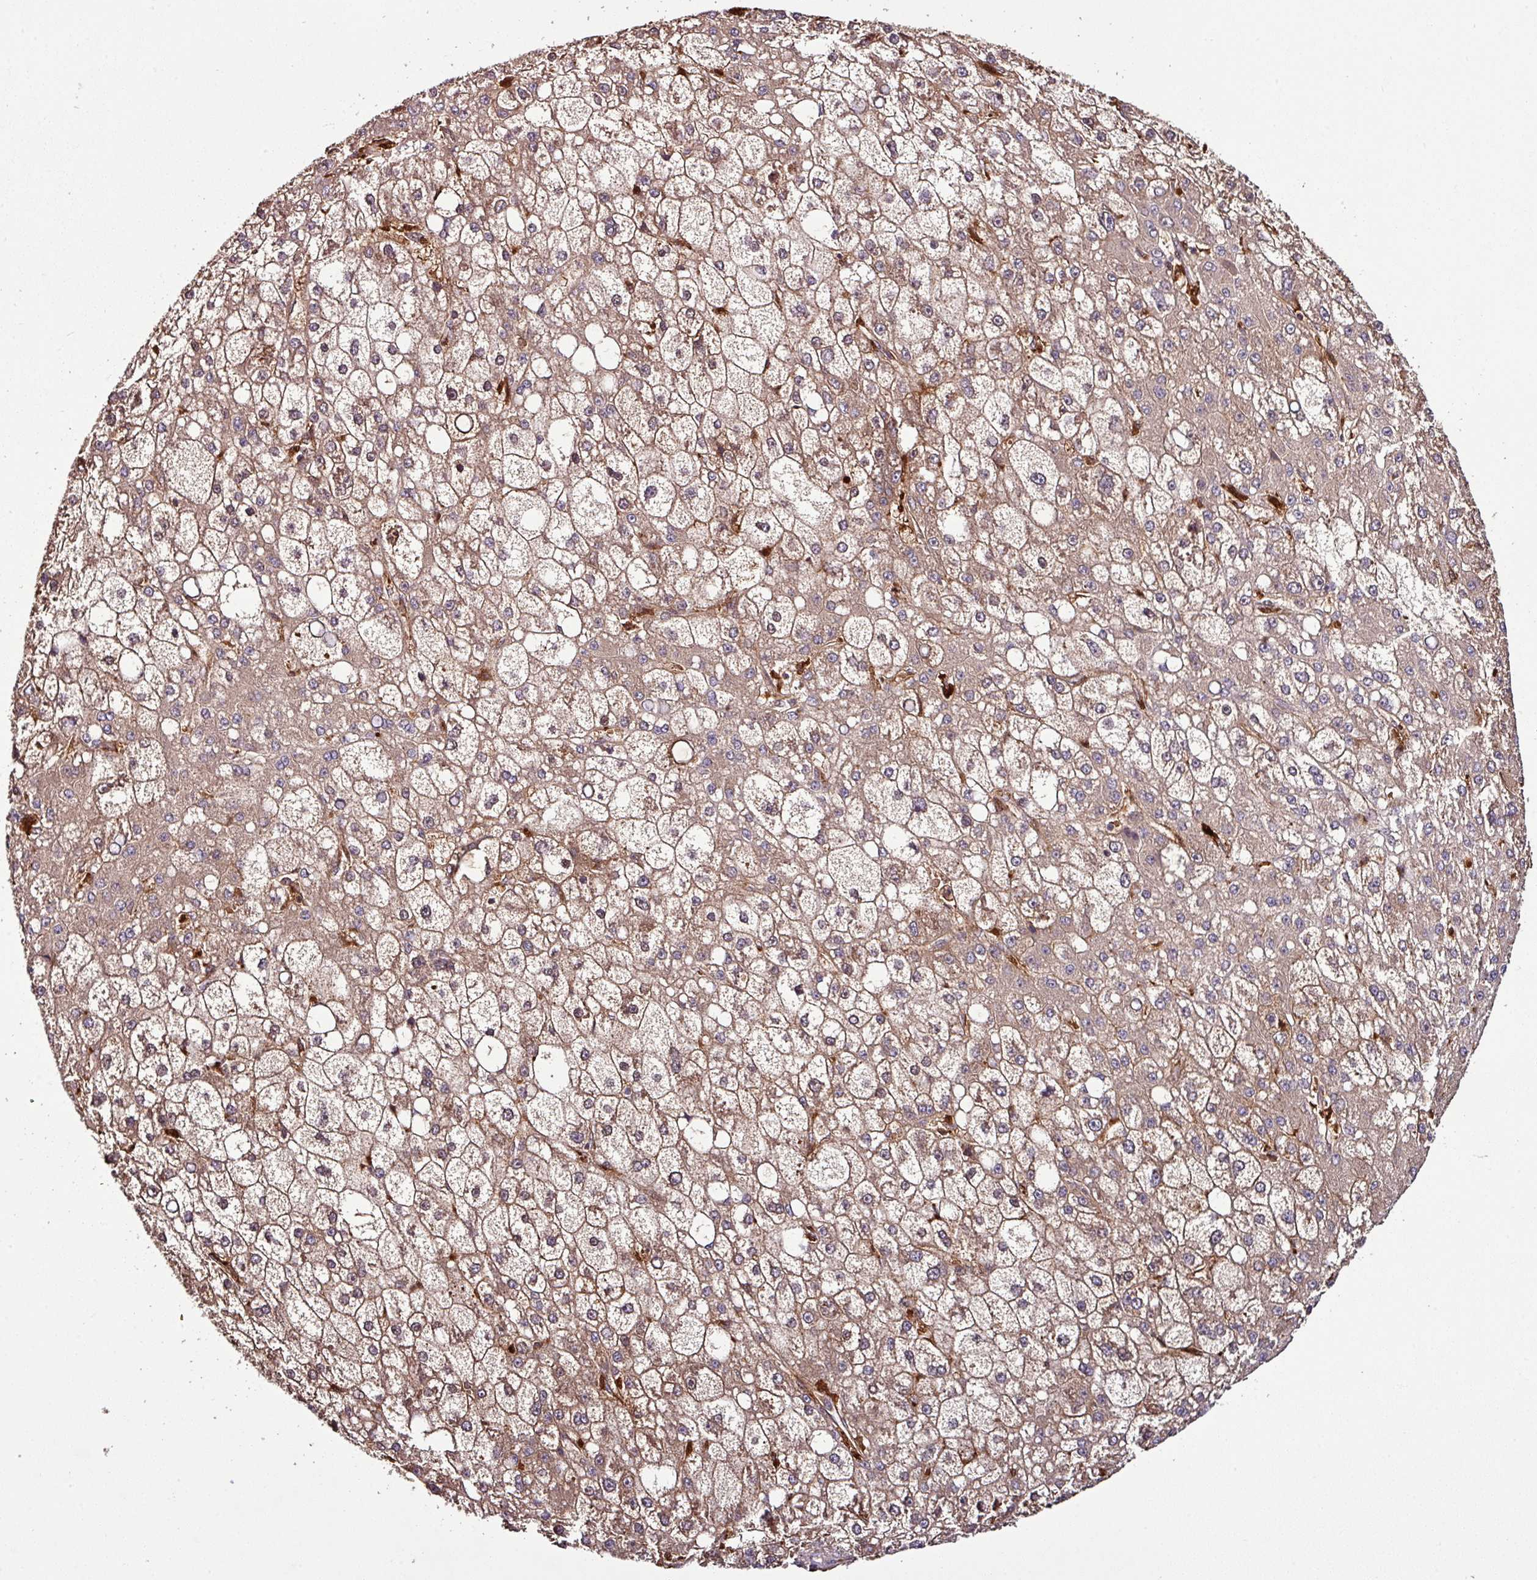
{"staining": {"intensity": "moderate", "quantity": ">75%", "location": "cytoplasmic/membranous"}, "tissue": "liver cancer", "cell_type": "Tumor cells", "image_type": "cancer", "snomed": [{"axis": "morphology", "description": "Carcinoma, Hepatocellular, NOS"}, {"axis": "topography", "description": "Liver"}], "caption": "Brown immunohistochemical staining in liver cancer exhibits moderate cytoplasmic/membranous staining in about >75% of tumor cells. (Brightfield microscopy of DAB IHC at high magnification).", "gene": "GNPDA1", "patient": {"sex": "male", "age": 67}}